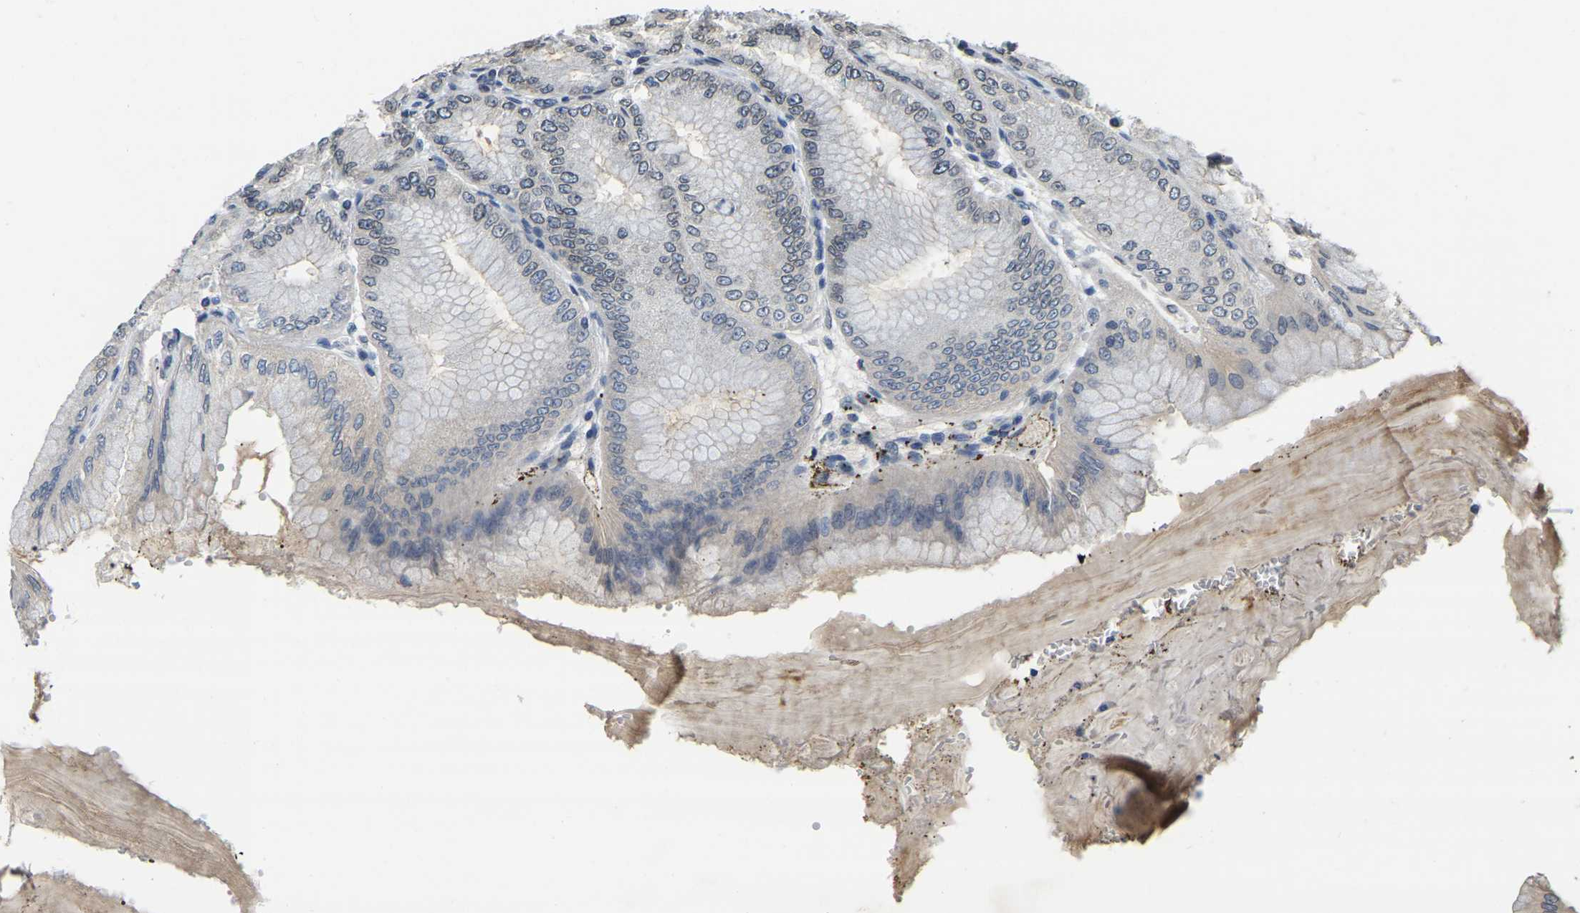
{"staining": {"intensity": "moderate", "quantity": "25%-75%", "location": "cytoplasmic/membranous,nuclear"}, "tissue": "stomach", "cell_type": "Glandular cells", "image_type": "normal", "snomed": [{"axis": "morphology", "description": "Normal tissue, NOS"}, {"axis": "topography", "description": "Stomach, lower"}], "caption": "Stomach stained with a brown dye reveals moderate cytoplasmic/membranous,nuclear positive staining in about 25%-75% of glandular cells.", "gene": "RANBP2", "patient": {"sex": "male", "age": 71}}